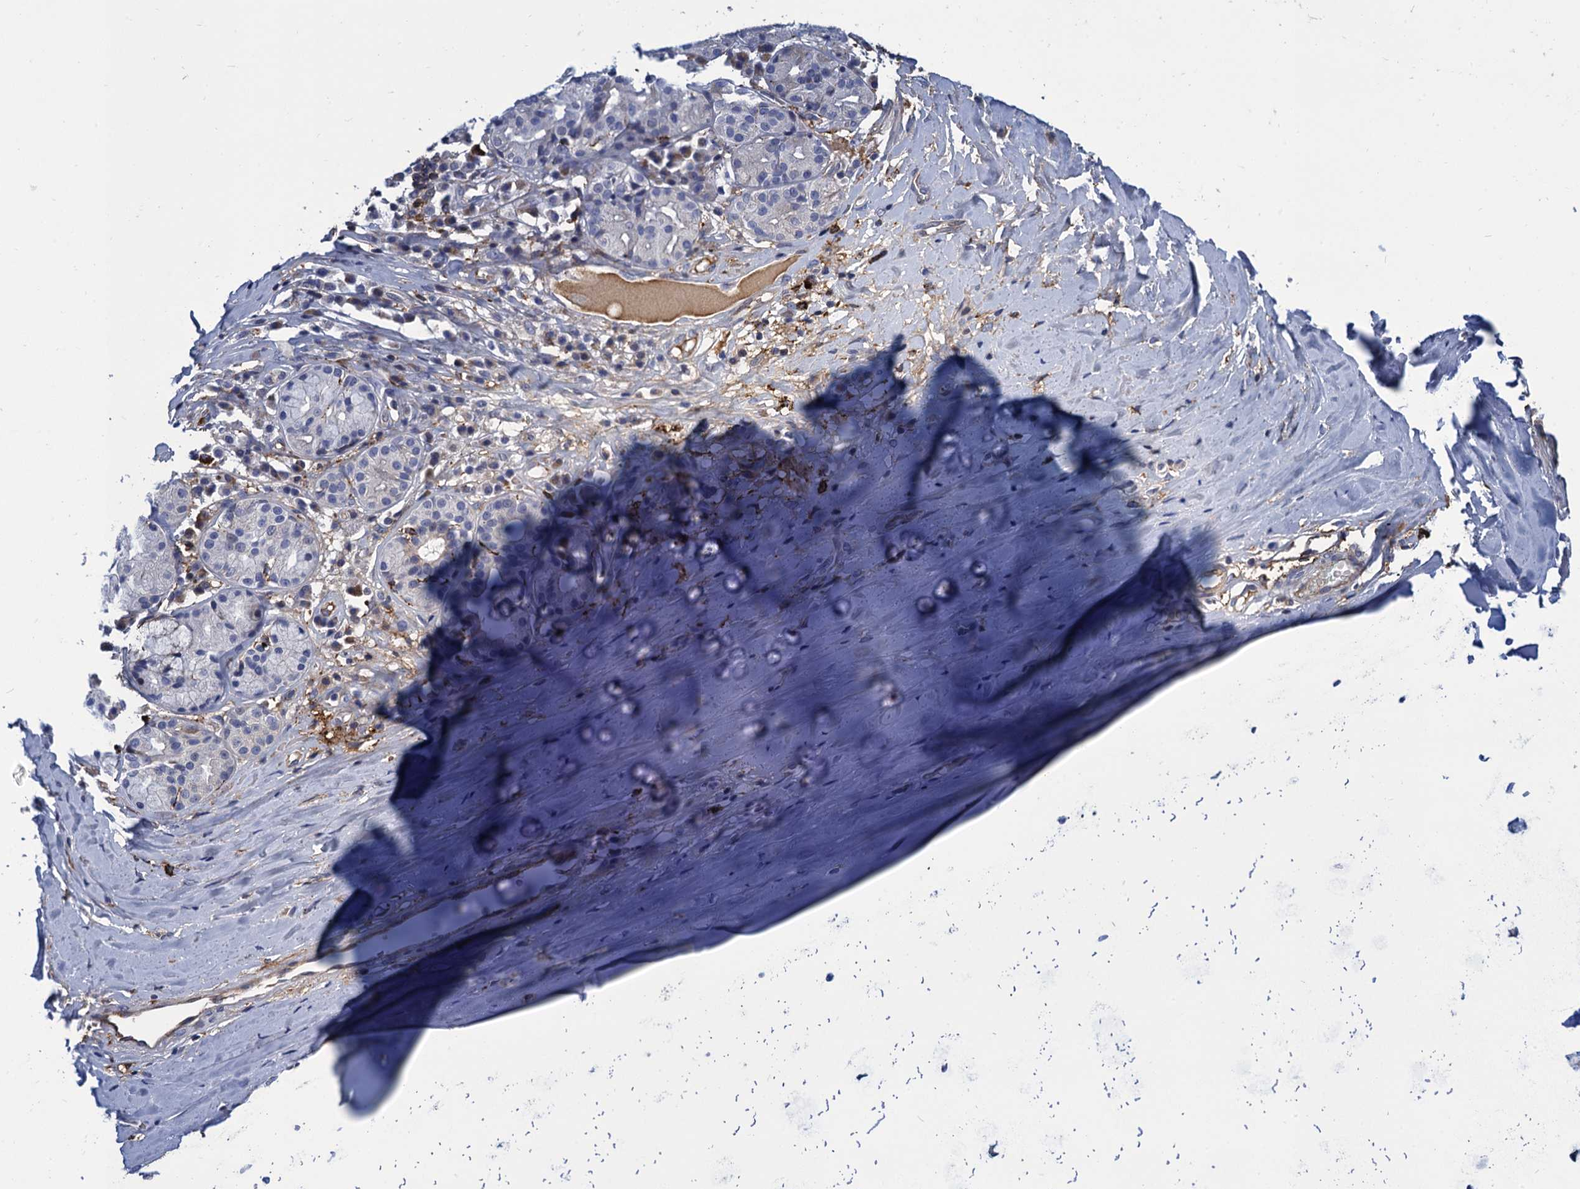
{"staining": {"intensity": "negative", "quantity": "none", "location": "none"}, "tissue": "soft tissue", "cell_type": "Chondrocytes", "image_type": "normal", "snomed": [{"axis": "morphology", "description": "Normal tissue, NOS"}, {"axis": "morphology", "description": "Basal cell carcinoma"}, {"axis": "topography", "description": "Cartilage tissue"}, {"axis": "topography", "description": "Nasopharynx"}, {"axis": "topography", "description": "Oral tissue"}], "caption": "Immunohistochemistry photomicrograph of normal human soft tissue stained for a protein (brown), which displays no staining in chondrocytes. Brightfield microscopy of IHC stained with DAB (3,3'-diaminobenzidine) (brown) and hematoxylin (blue), captured at high magnification.", "gene": "DNHD1", "patient": {"sex": "female", "age": 77}}